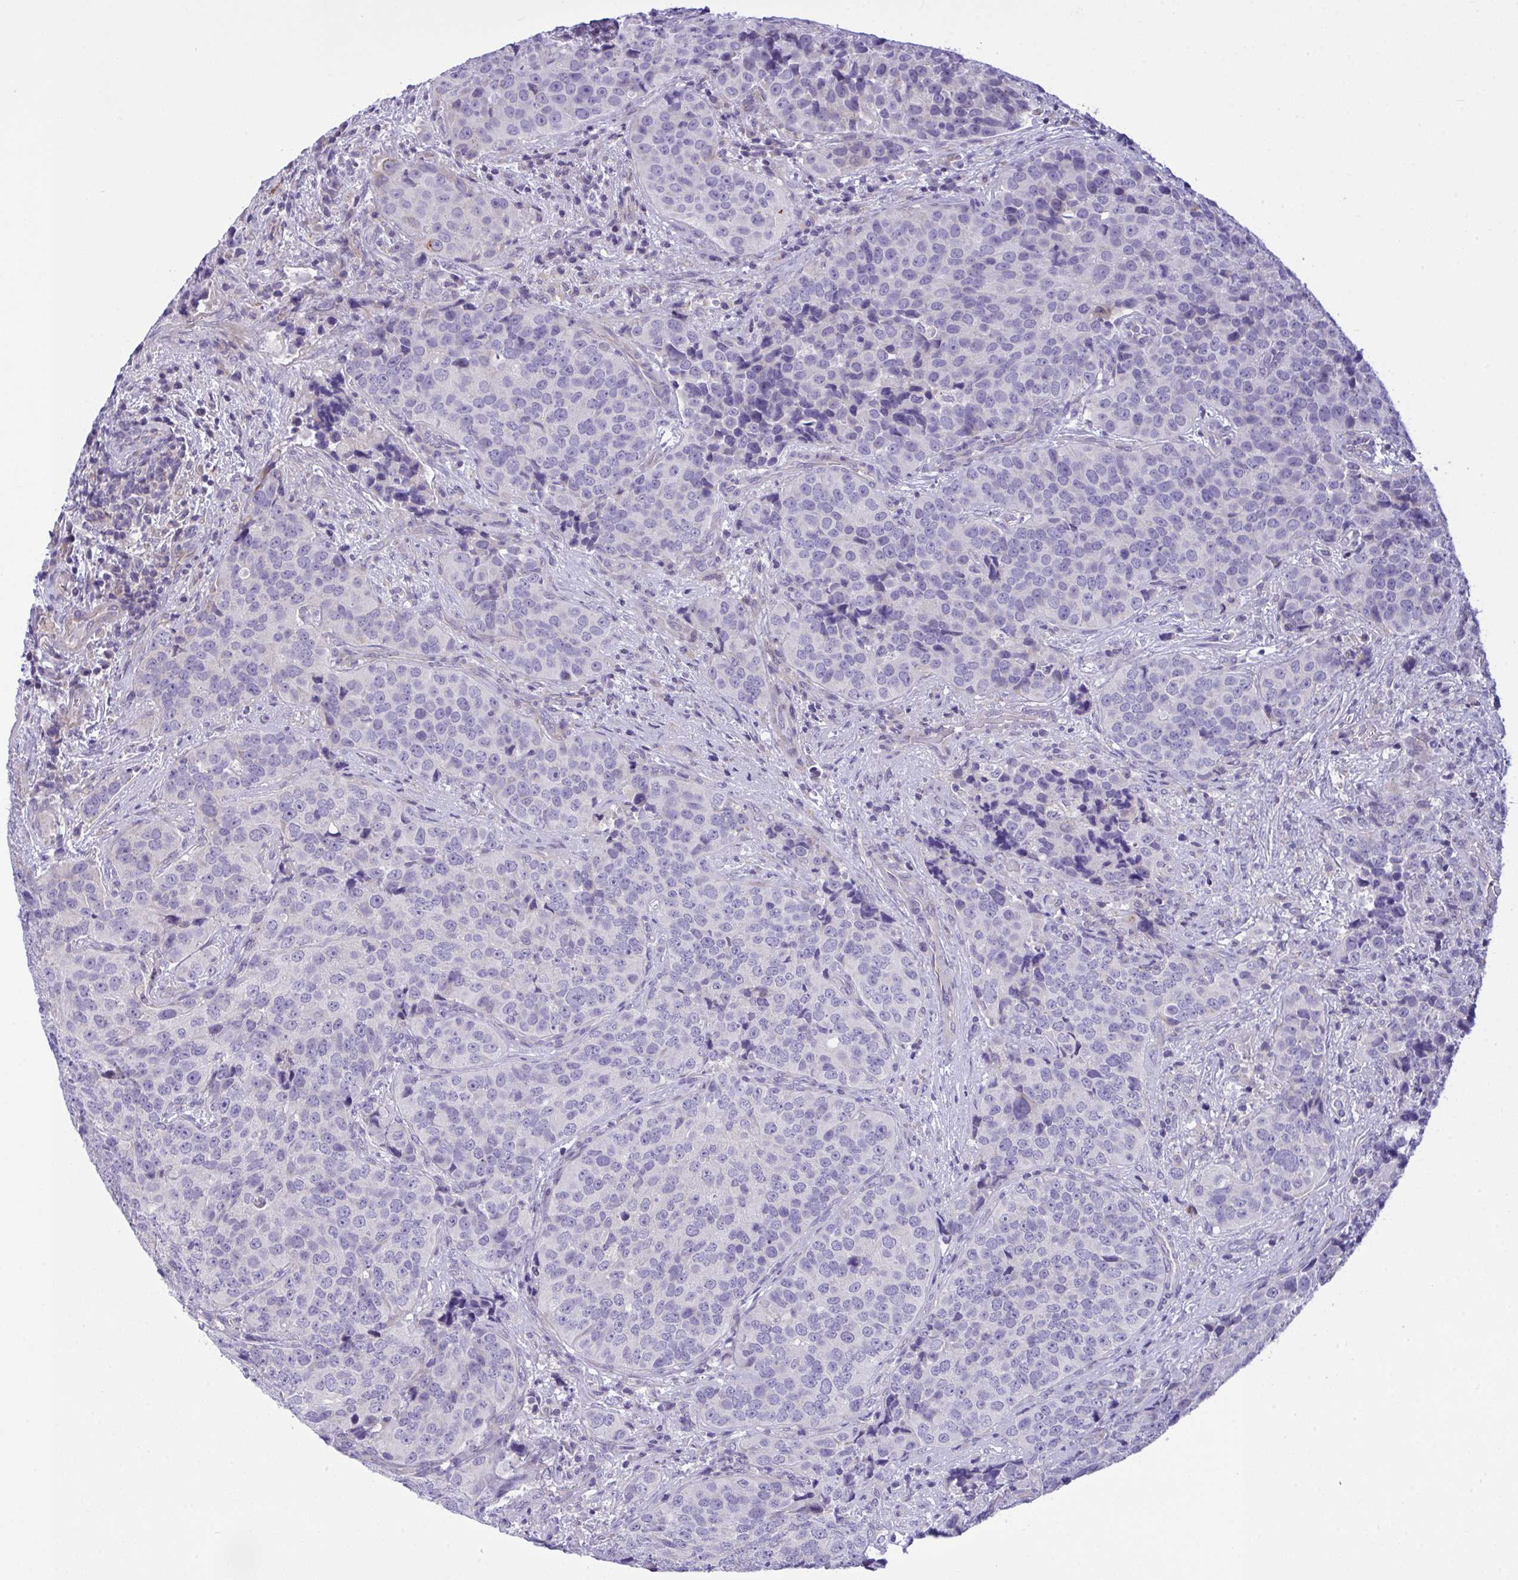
{"staining": {"intensity": "negative", "quantity": "none", "location": "none"}, "tissue": "urothelial cancer", "cell_type": "Tumor cells", "image_type": "cancer", "snomed": [{"axis": "morphology", "description": "Urothelial carcinoma, NOS"}, {"axis": "topography", "description": "Urinary bladder"}], "caption": "Protein analysis of transitional cell carcinoma reveals no significant staining in tumor cells.", "gene": "WDR97", "patient": {"sex": "male", "age": 52}}